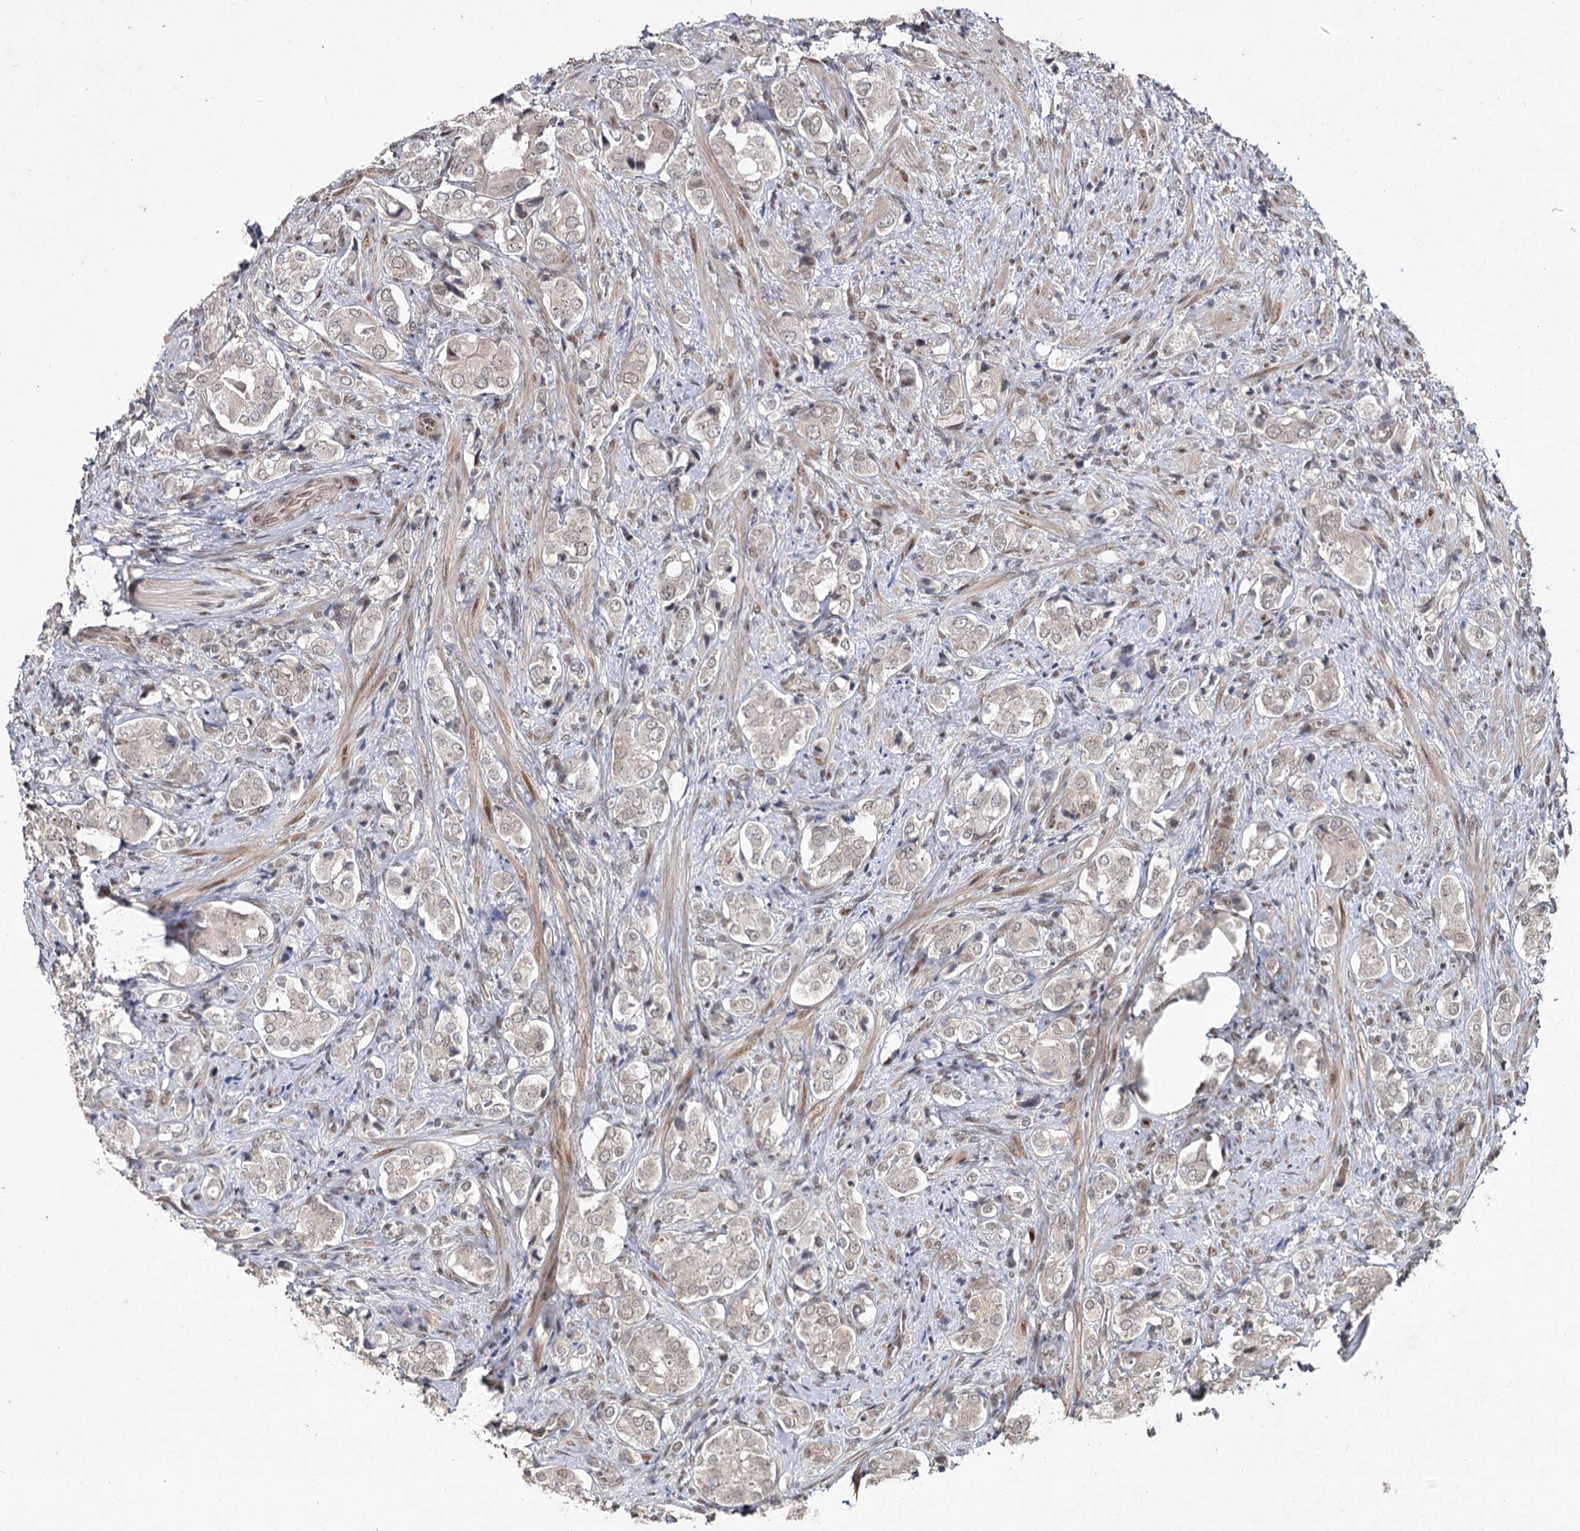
{"staining": {"intensity": "weak", "quantity": "<25%", "location": "nuclear"}, "tissue": "prostate cancer", "cell_type": "Tumor cells", "image_type": "cancer", "snomed": [{"axis": "morphology", "description": "Adenocarcinoma, High grade"}, {"axis": "topography", "description": "Prostate"}], "caption": "High magnification brightfield microscopy of prostate cancer stained with DAB (brown) and counterstained with hematoxylin (blue): tumor cells show no significant expression.", "gene": "DCUN1D4", "patient": {"sex": "male", "age": 65}}